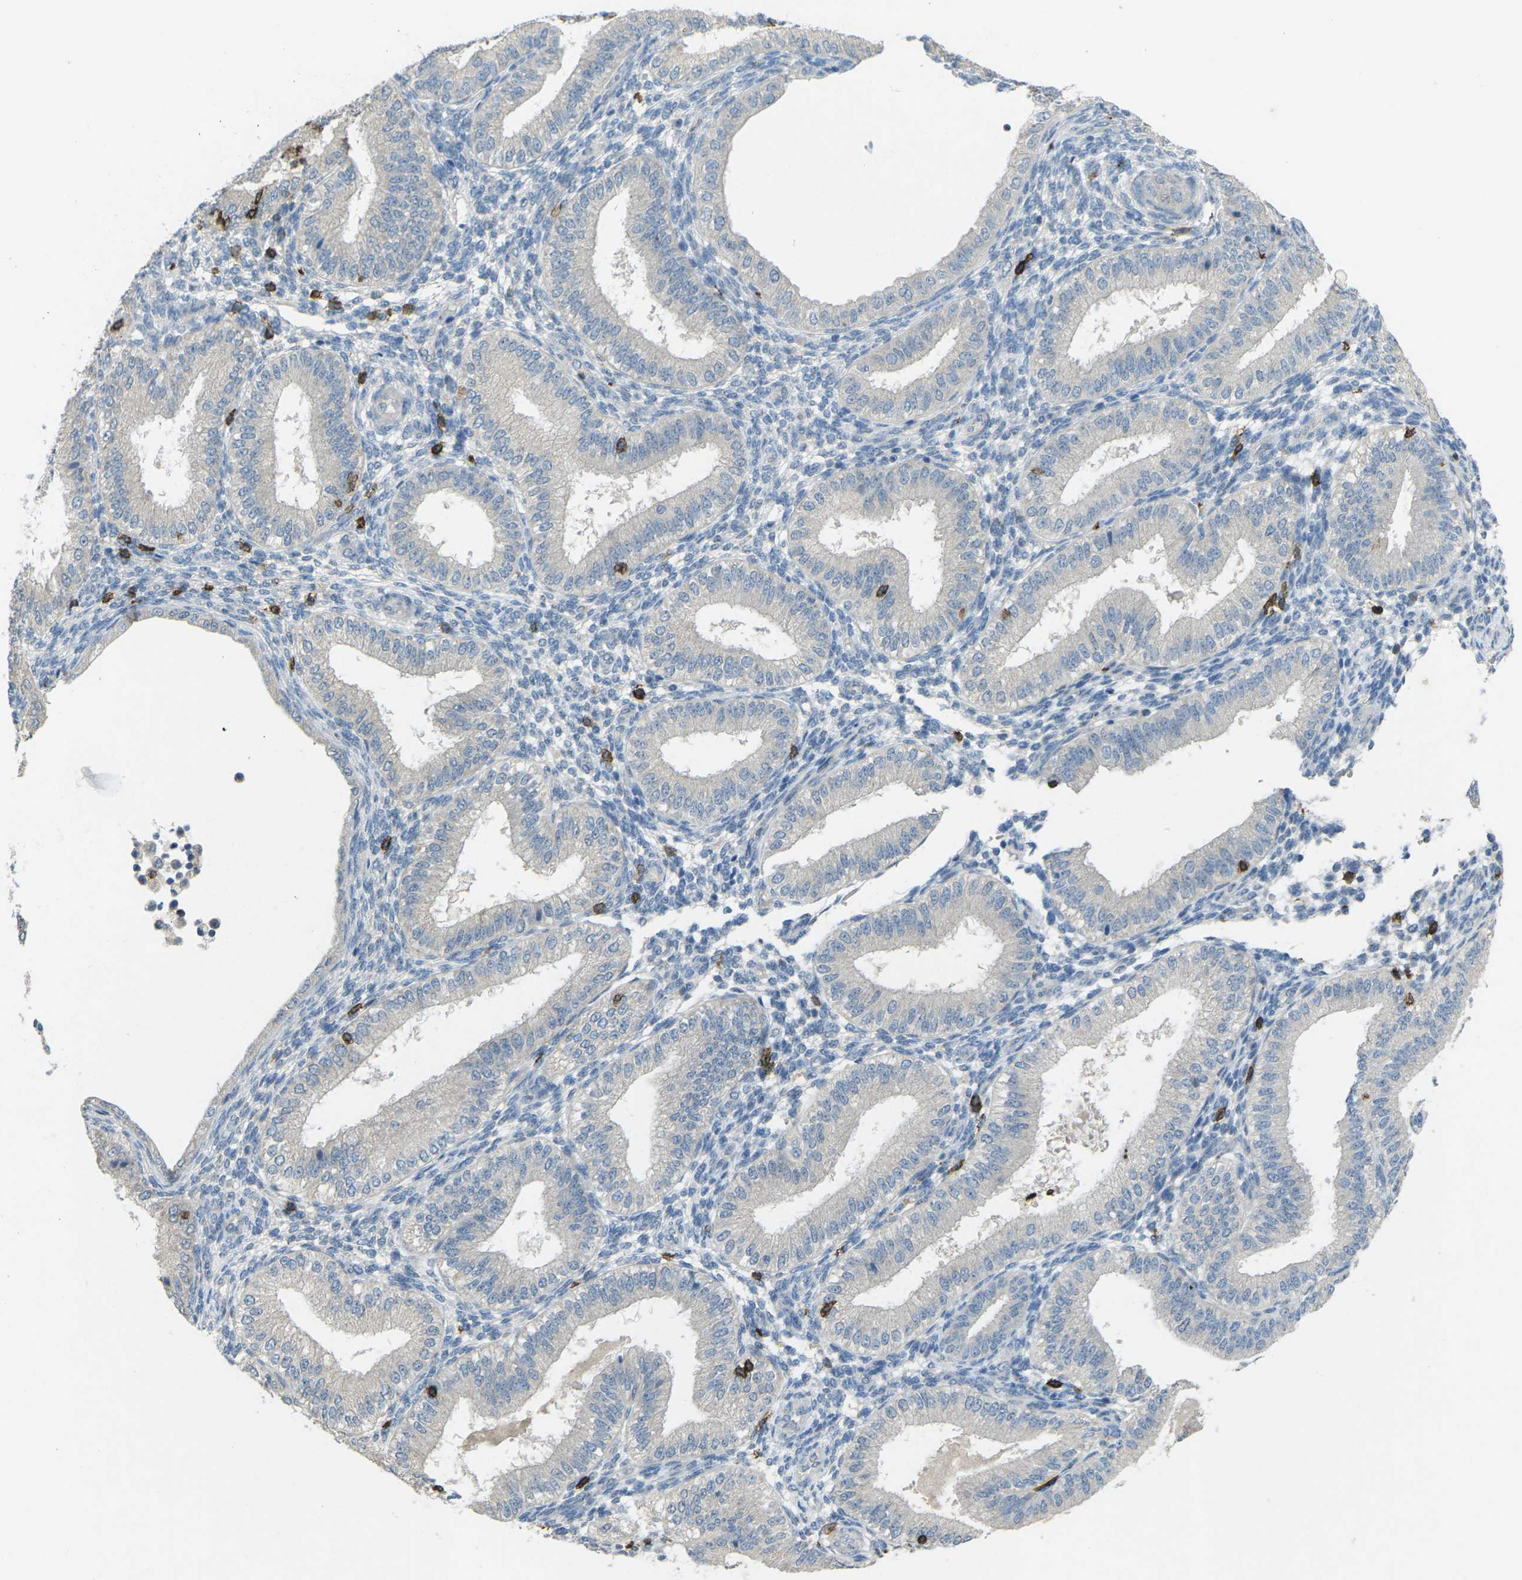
{"staining": {"intensity": "negative", "quantity": "none", "location": "none"}, "tissue": "endometrium", "cell_type": "Cells in endometrial stroma", "image_type": "normal", "snomed": [{"axis": "morphology", "description": "Normal tissue, NOS"}, {"axis": "topography", "description": "Endometrium"}], "caption": "The micrograph shows no staining of cells in endometrial stroma in benign endometrium.", "gene": "CD19", "patient": {"sex": "female", "age": 39}}